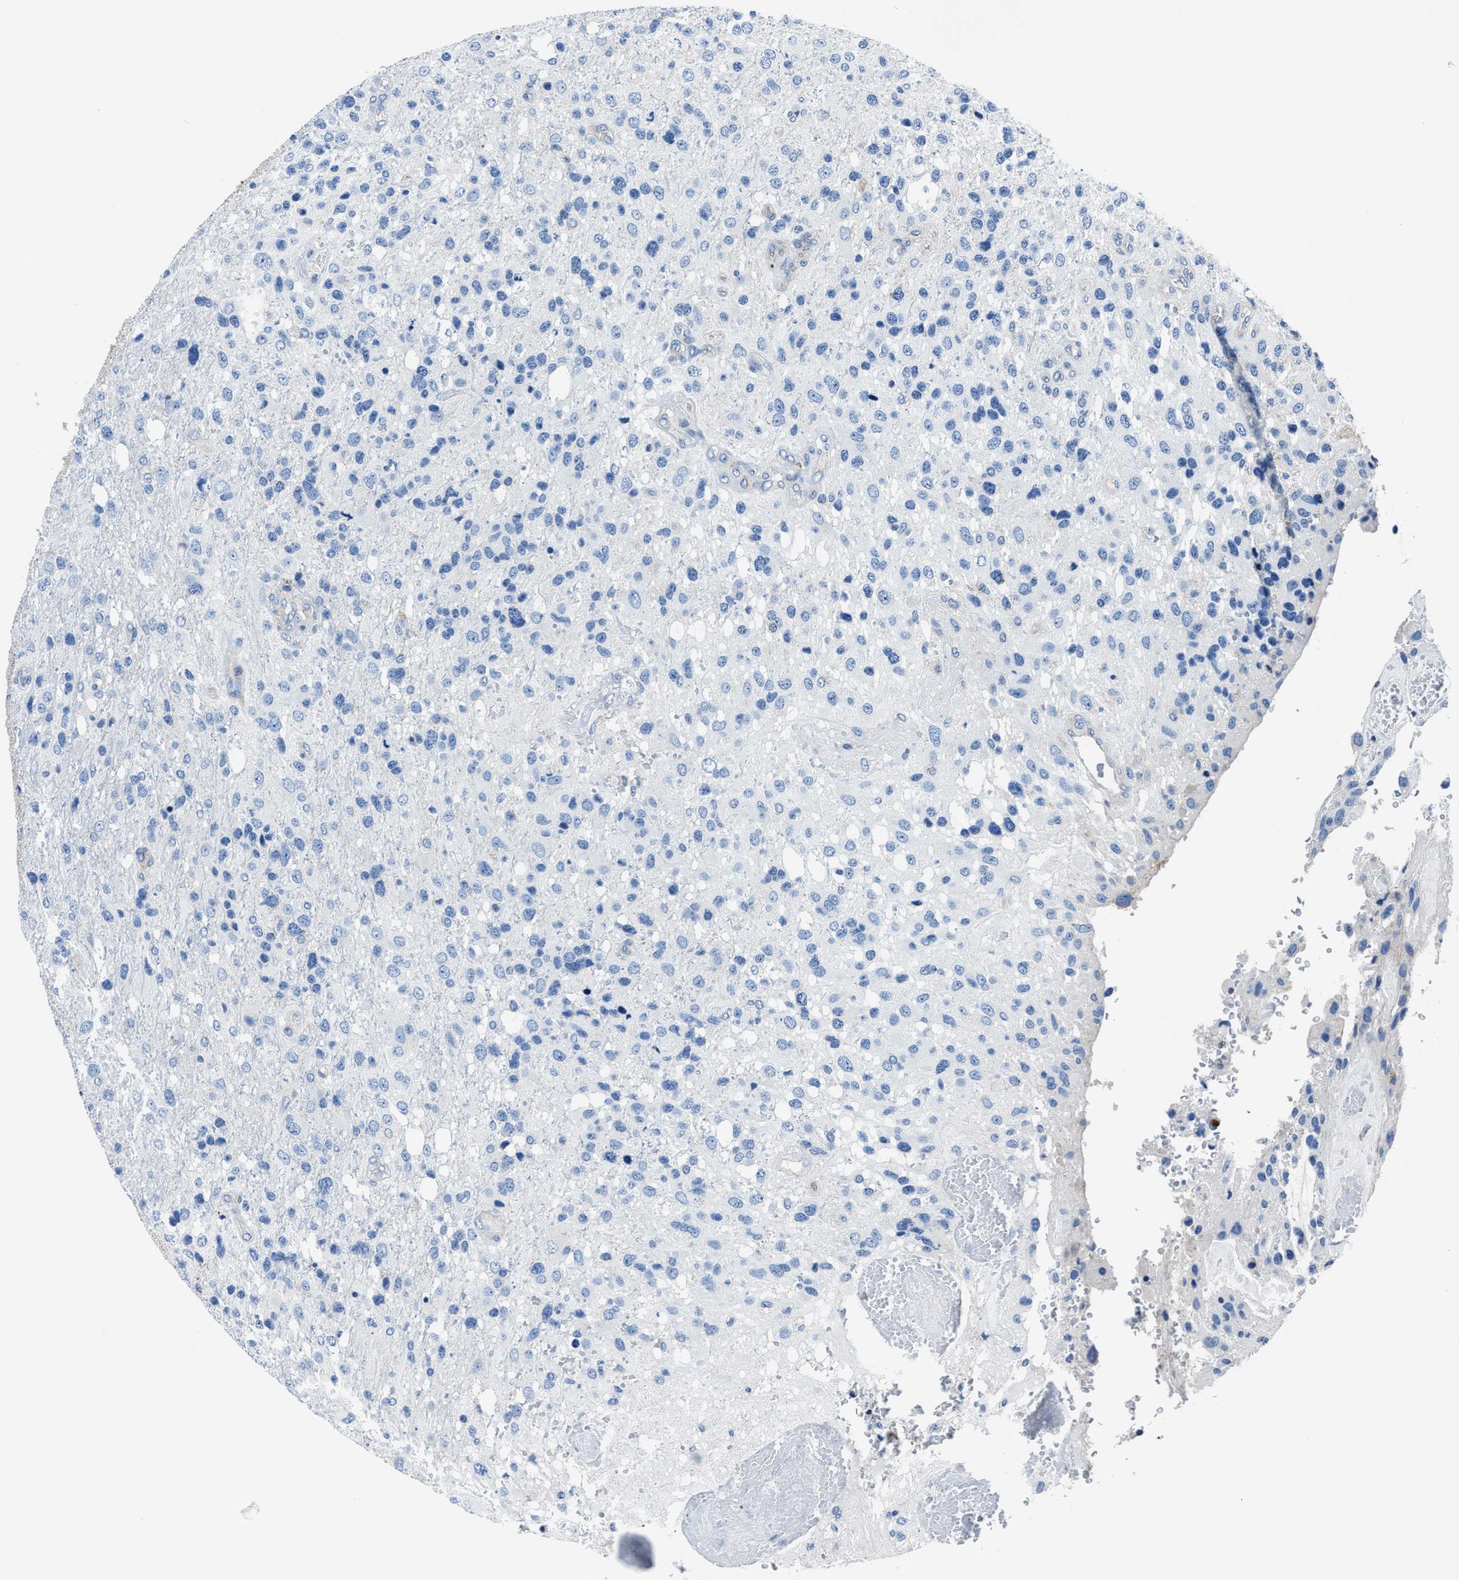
{"staining": {"intensity": "negative", "quantity": "none", "location": "none"}, "tissue": "glioma", "cell_type": "Tumor cells", "image_type": "cancer", "snomed": [{"axis": "morphology", "description": "Glioma, malignant, High grade"}, {"axis": "topography", "description": "Brain"}], "caption": "DAB (3,3'-diaminobenzidine) immunohistochemical staining of human glioma shows no significant staining in tumor cells.", "gene": "LMO7", "patient": {"sex": "female", "age": 58}}